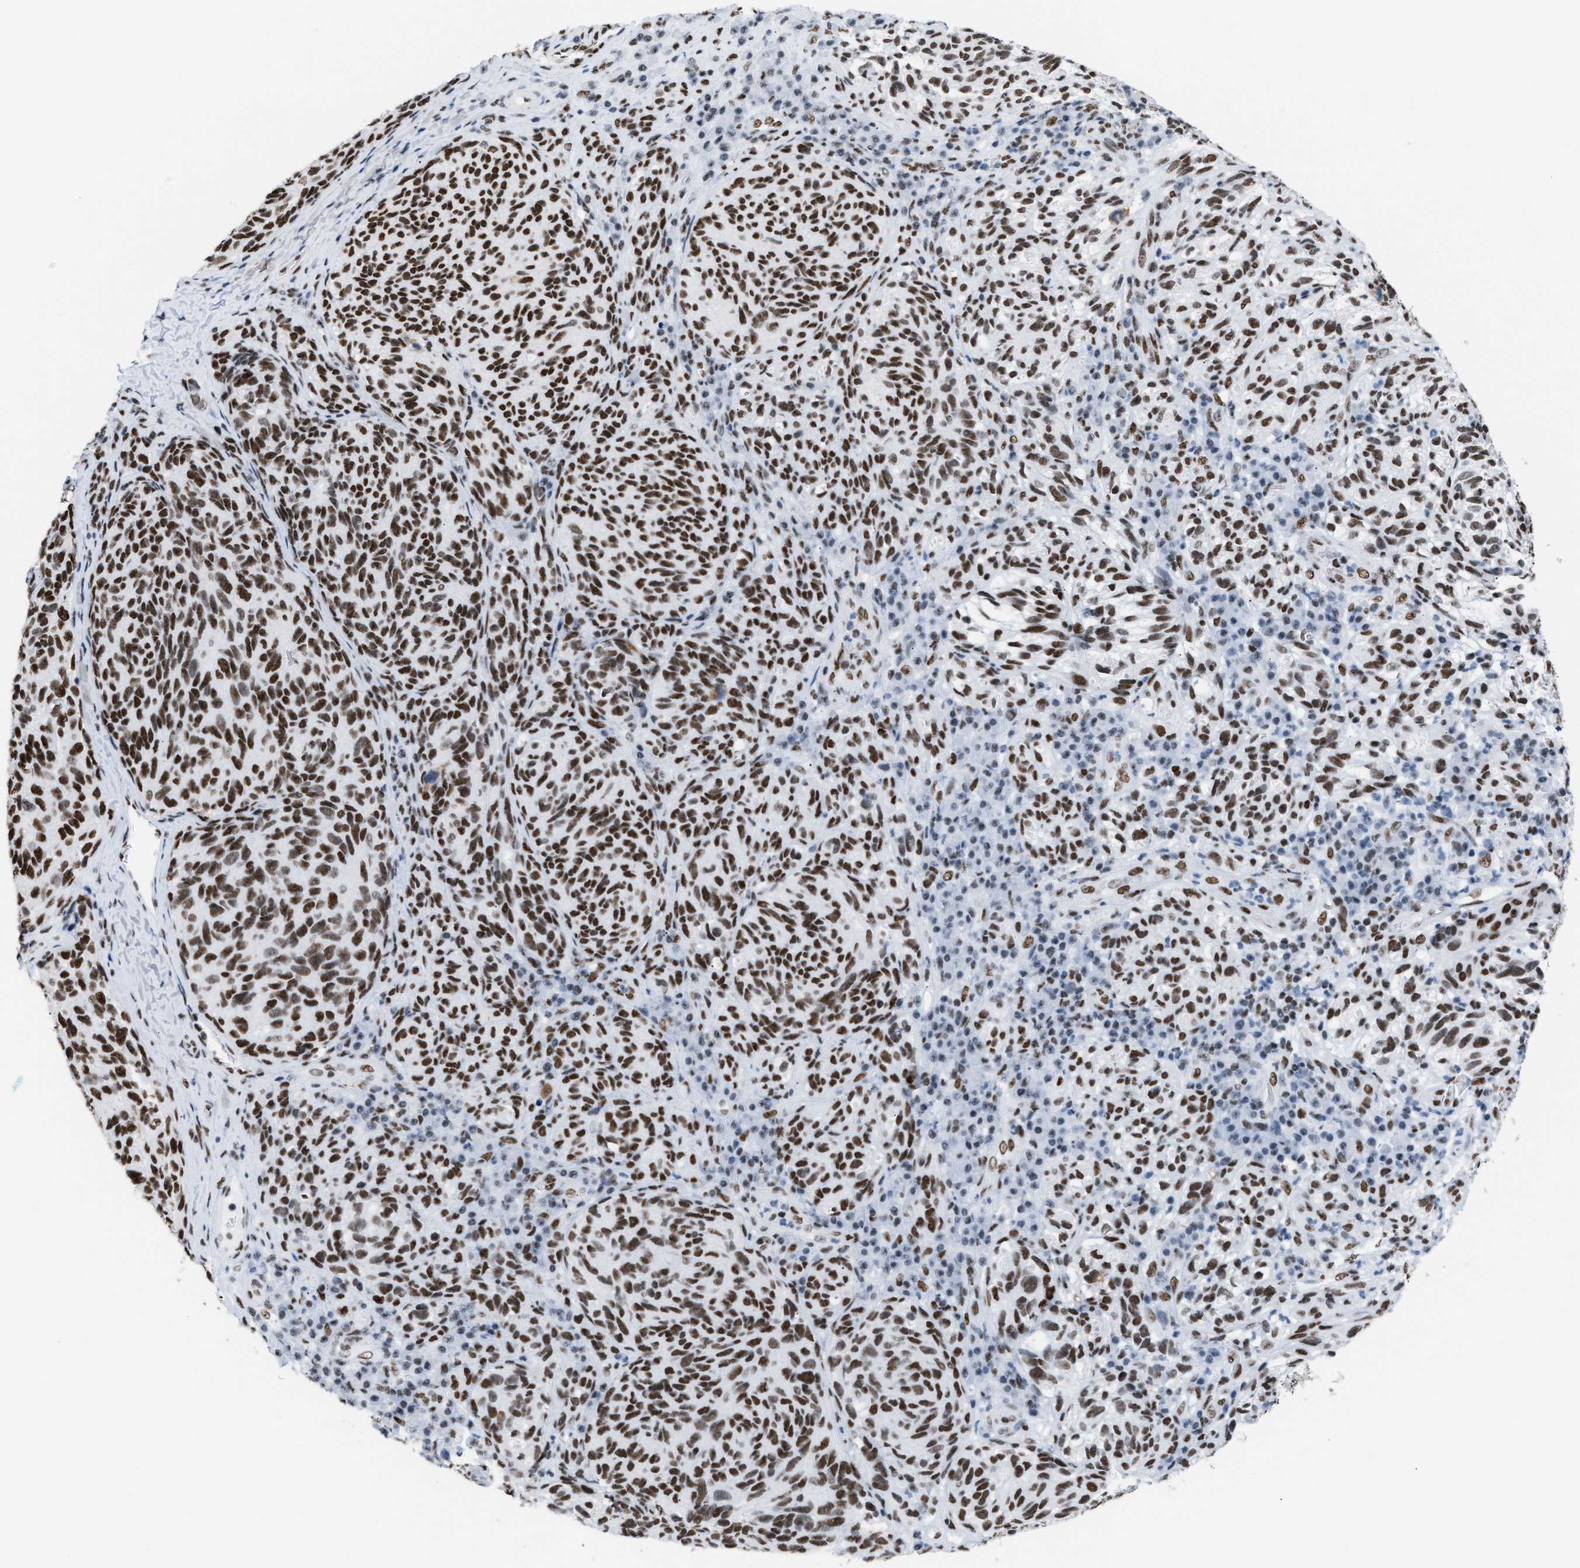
{"staining": {"intensity": "strong", "quantity": ">75%", "location": "nuclear"}, "tissue": "melanoma", "cell_type": "Tumor cells", "image_type": "cancer", "snomed": [{"axis": "morphology", "description": "Malignant melanoma, NOS"}, {"axis": "topography", "description": "Skin"}], "caption": "A high-resolution histopathology image shows immunohistochemistry (IHC) staining of malignant melanoma, which reveals strong nuclear expression in about >75% of tumor cells.", "gene": "CCAR2", "patient": {"sex": "female", "age": 73}}